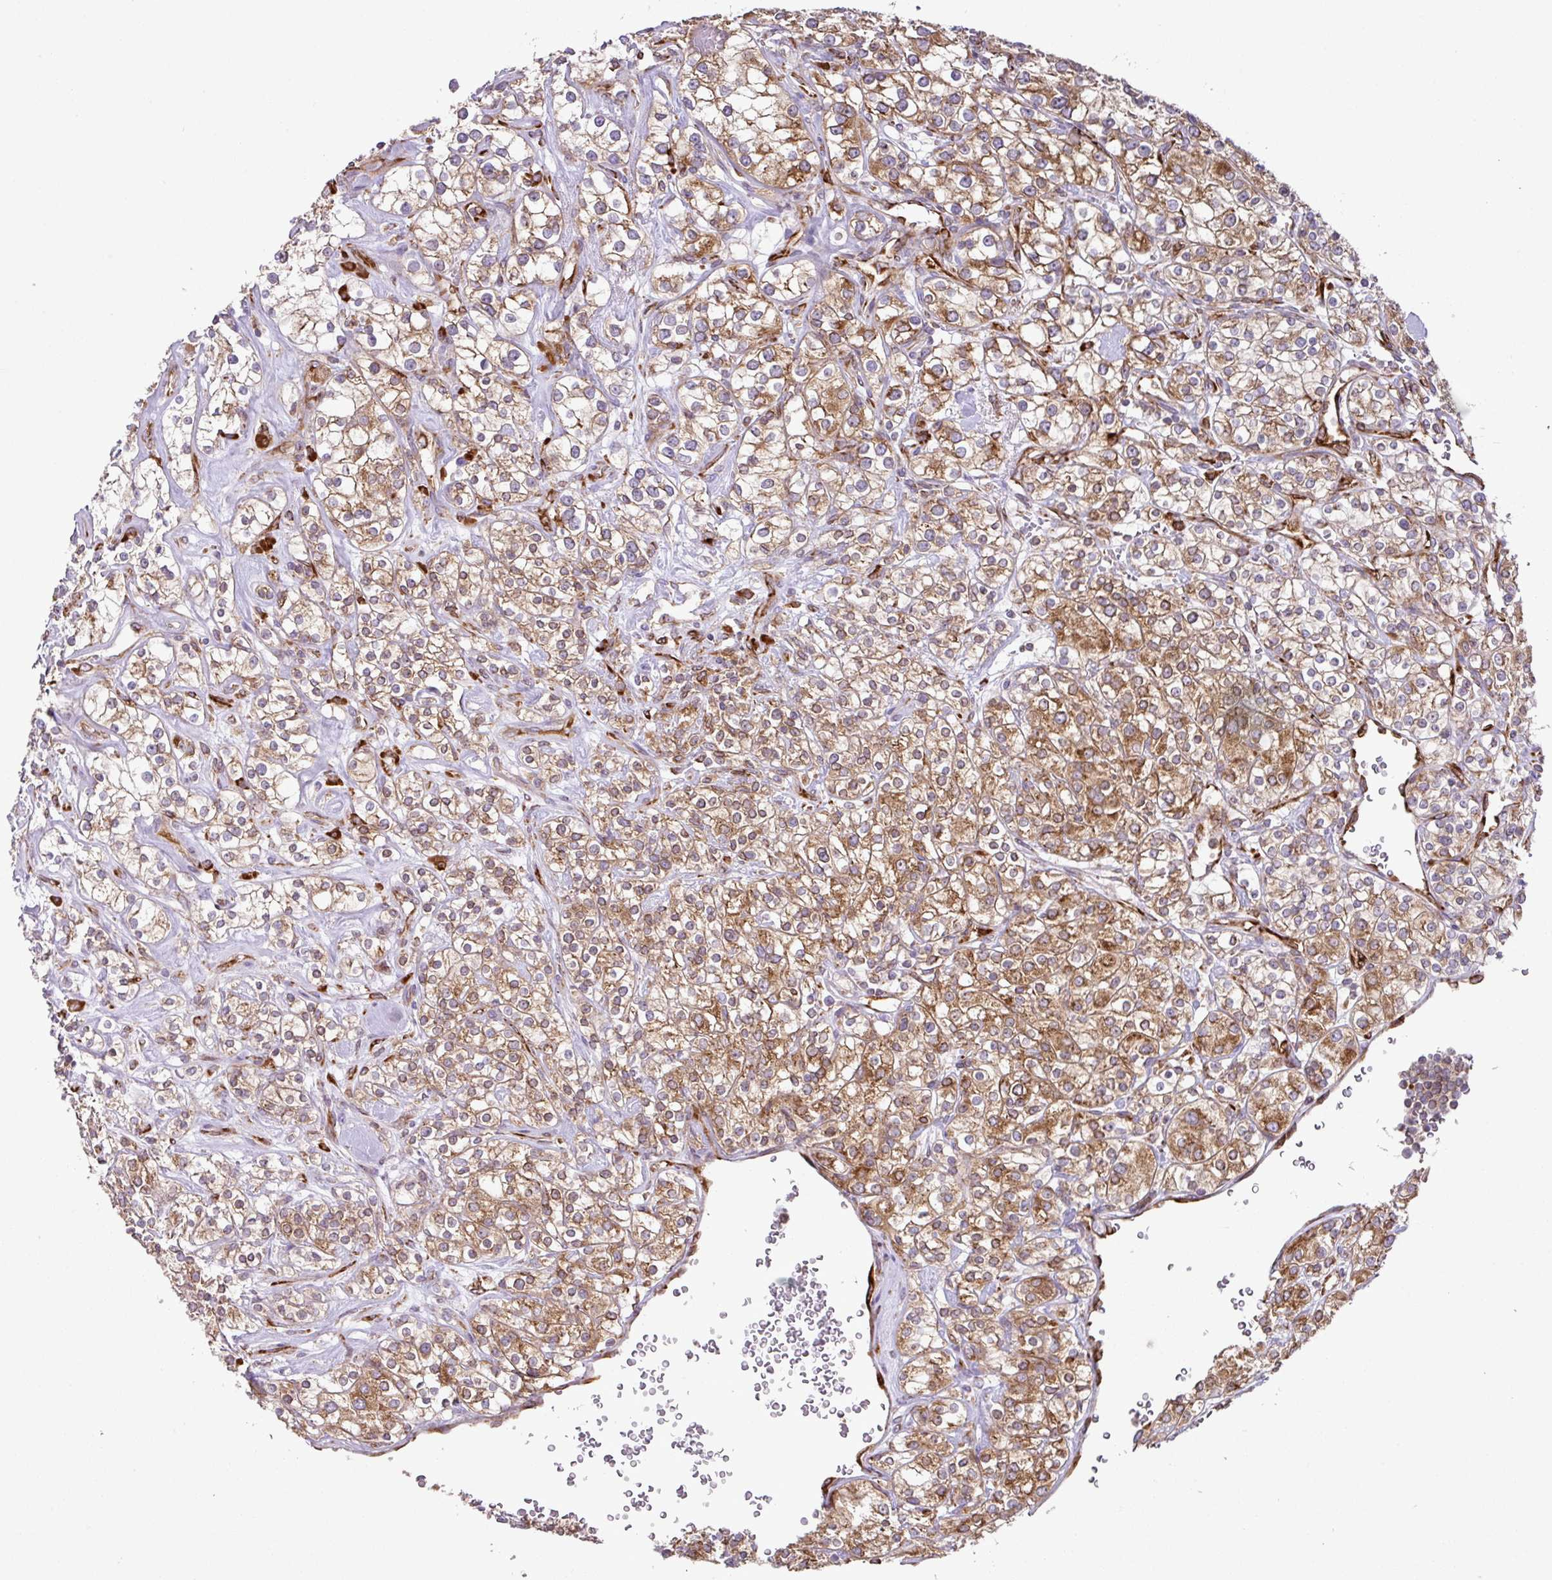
{"staining": {"intensity": "moderate", "quantity": ">75%", "location": "cytoplasmic/membranous"}, "tissue": "renal cancer", "cell_type": "Tumor cells", "image_type": "cancer", "snomed": [{"axis": "morphology", "description": "Adenocarcinoma, NOS"}, {"axis": "topography", "description": "Kidney"}], "caption": "Immunohistochemistry (IHC) micrograph of human renal cancer stained for a protein (brown), which shows medium levels of moderate cytoplasmic/membranous expression in approximately >75% of tumor cells.", "gene": "SLC39A7", "patient": {"sex": "male", "age": 77}}